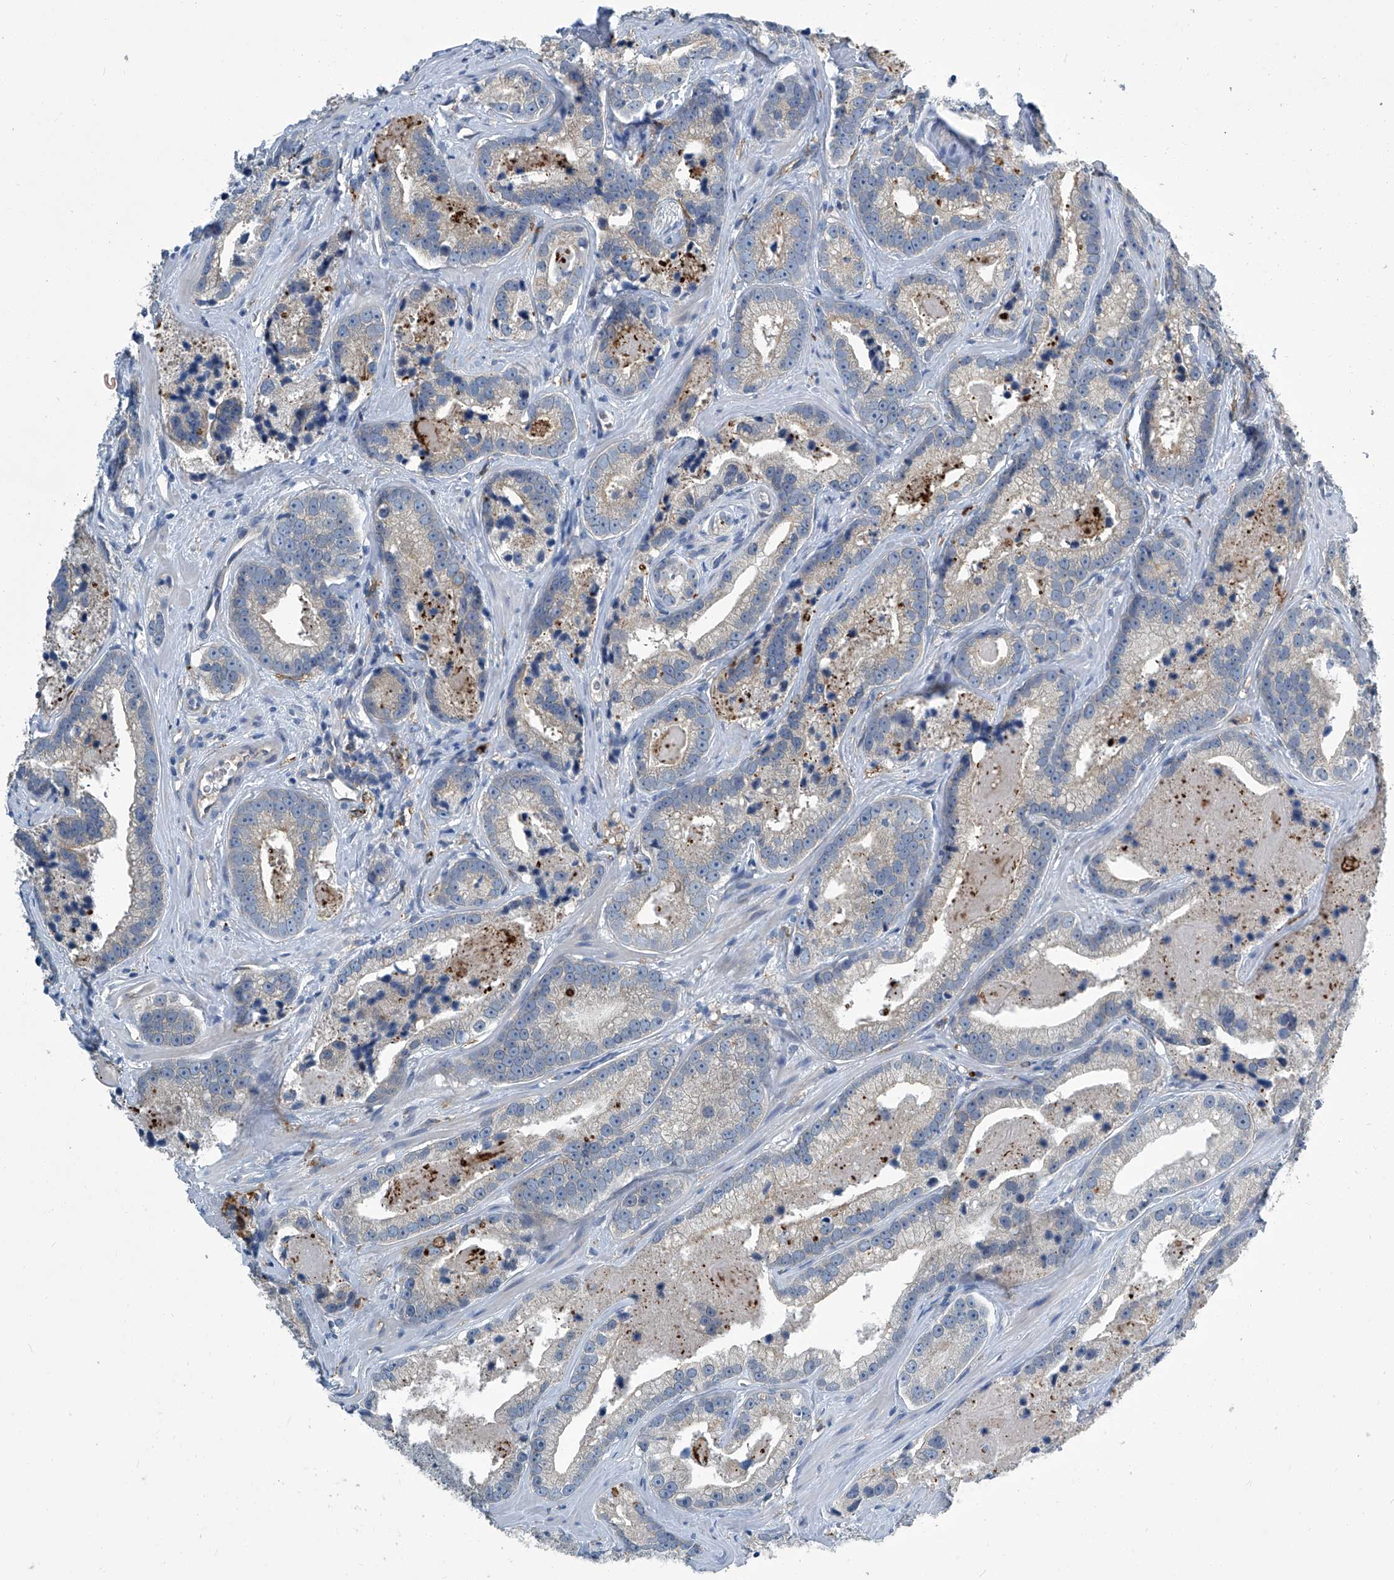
{"staining": {"intensity": "negative", "quantity": "none", "location": "none"}, "tissue": "prostate cancer", "cell_type": "Tumor cells", "image_type": "cancer", "snomed": [{"axis": "morphology", "description": "Adenocarcinoma, High grade"}, {"axis": "topography", "description": "Prostate"}], "caption": "Human adenocarcinoma (high-grade) (prostate) stained for a protein using immunohistochemistry reveals no staining in tumor cells.", "gene": "FAM167A", "patient": {"sex": "male", "age": 62}}